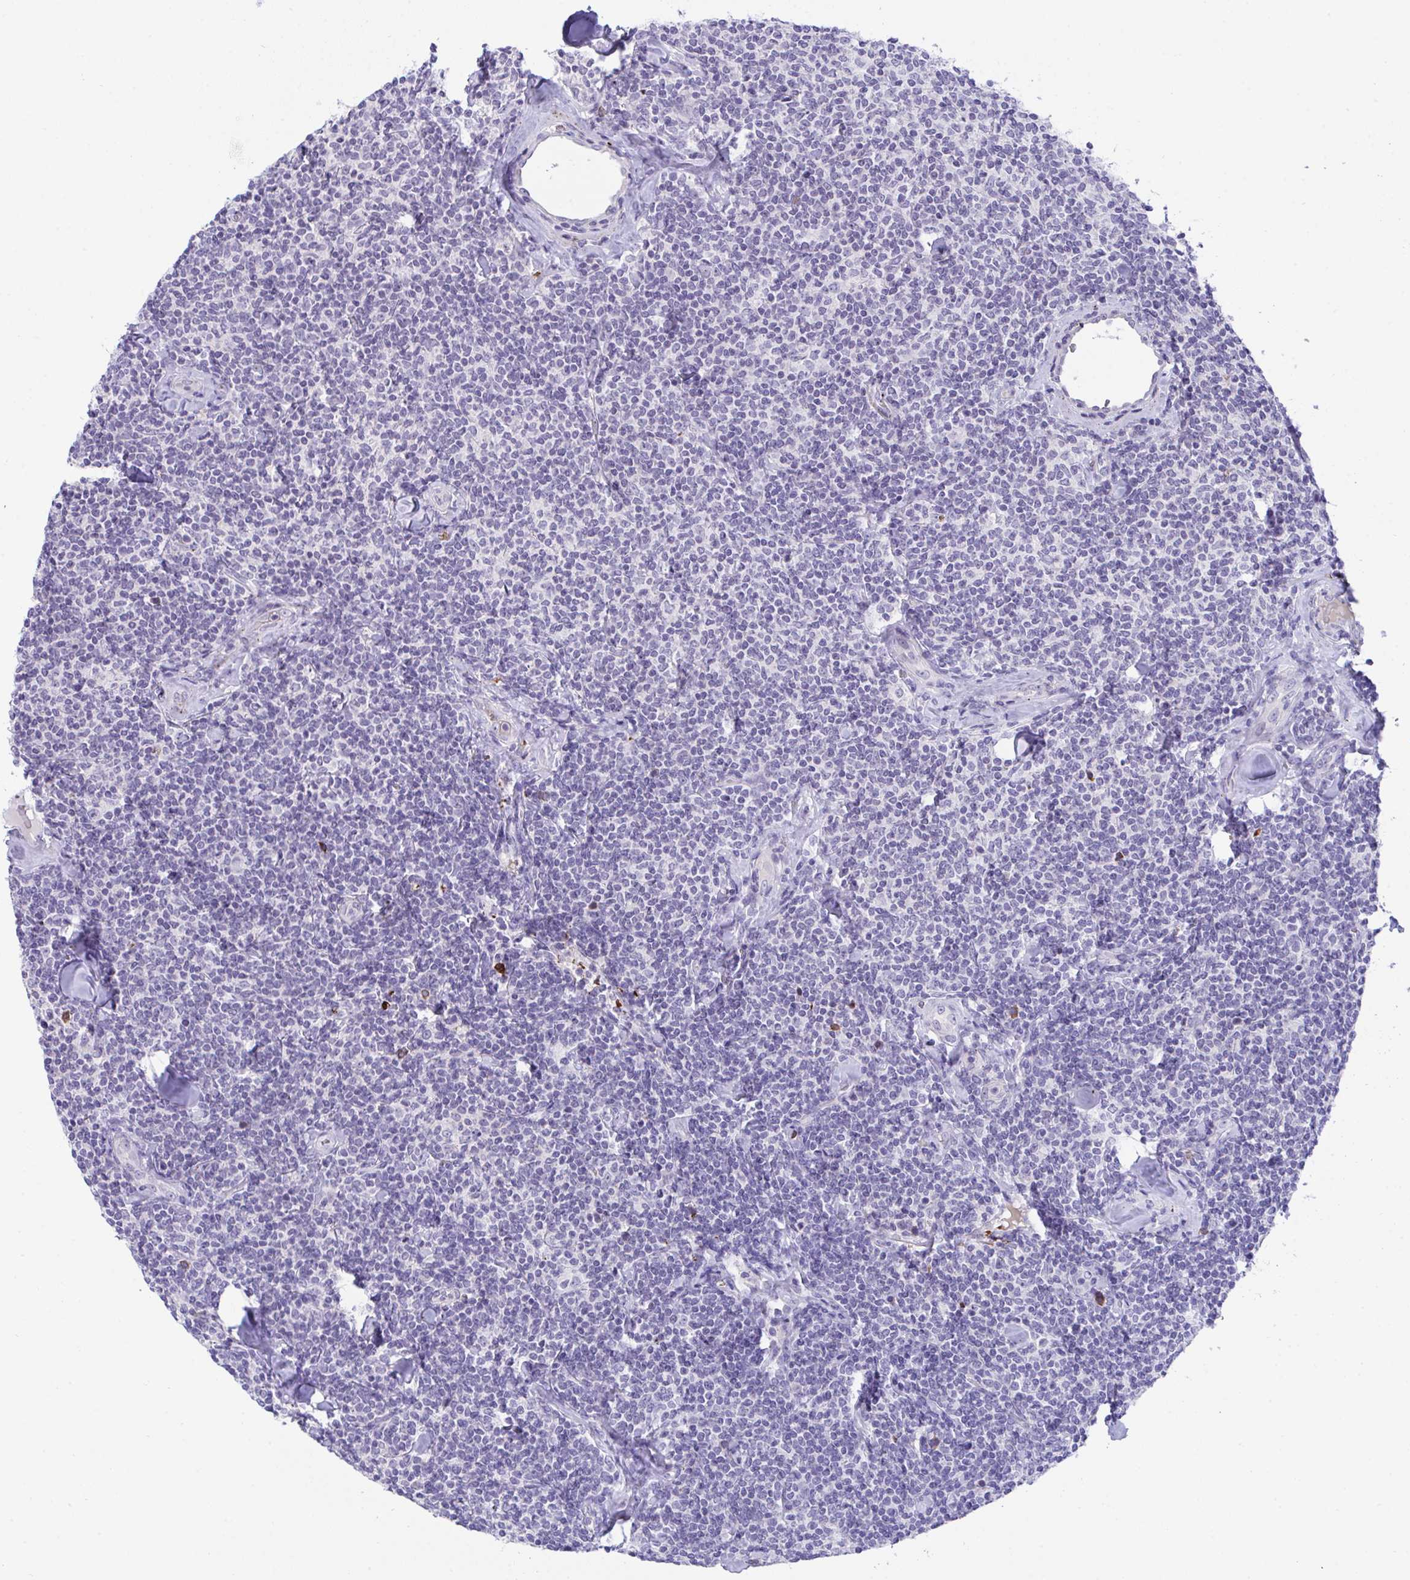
{"staining": {"intensity": "negative", "quantity": "none", "location": "none"}, "tissue": "lymphoma", "cell_type": "Tumor cells", "image_type": "cancer", "snomed": [{"axis": "morphology", "description": "Malignant lymphoma, non-Hodgkin's type, Low grade"}, {"axis": "topography", "description": "Lymph node"}], "caption": "Image shows no protein expression in tumor cells of low-grade malignant lymphoma, non-Hodgkin's type tissue. (DAB IHC, high magnification).", "gene": "KMT2E", "patient": {"sex": "female", "age": 56}}